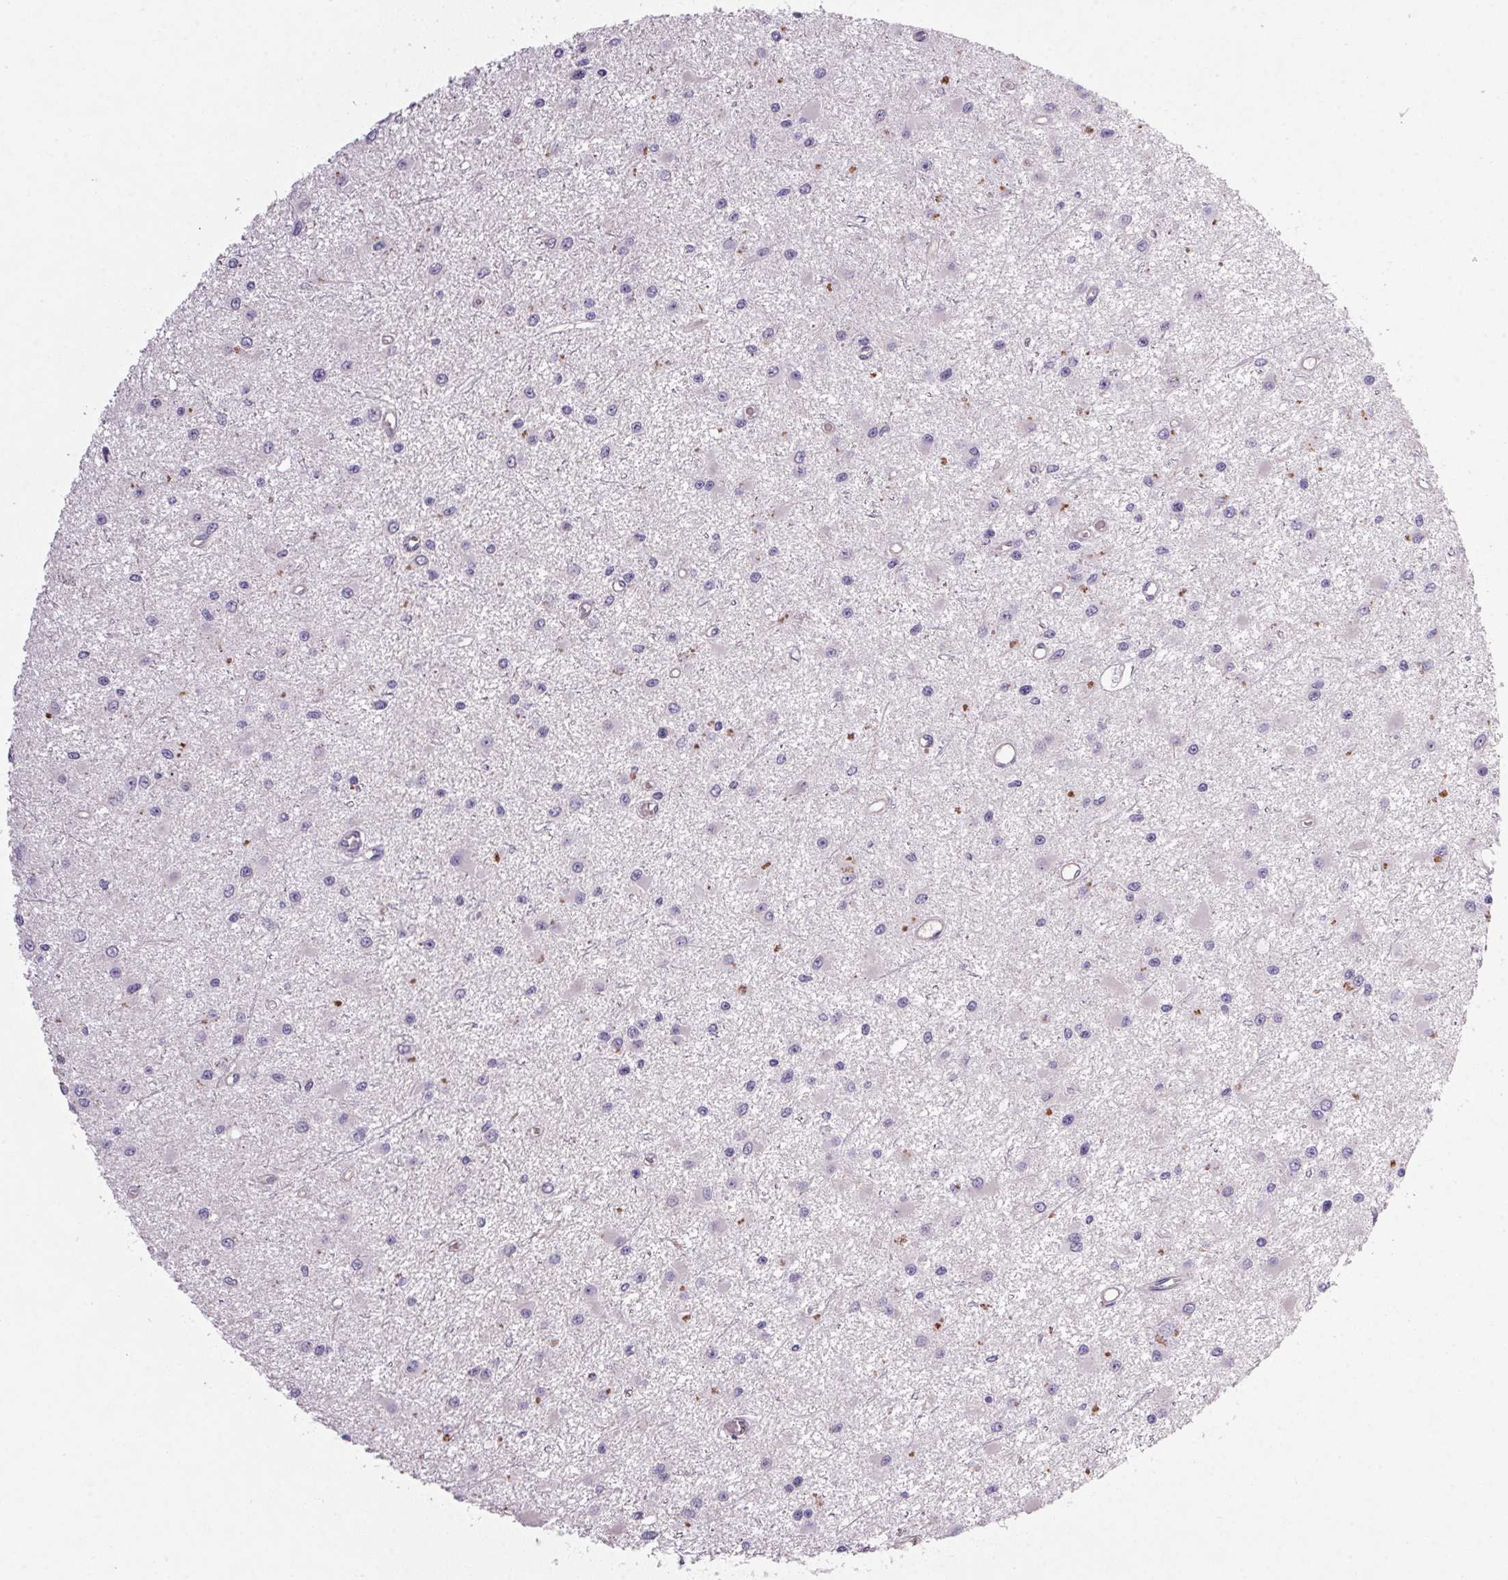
{"staining": {"intensity": "negative", "quantity": "none", "location": "none"}, "tissue": "glioma", "cell_type": "Tumor cells", "image_type": "cancer", "snomed": [{"axis": "morphology", "description": "Glioma, malignant, High grade"}, {"axis": "topography", "description": "Brain"}], "caption": "A high-resolution image shows IHC staining of glioma, which reveals no significant staining in tumor cells.", "gene": "APOC4", "patient": {"sex": "male", "age": 54}}